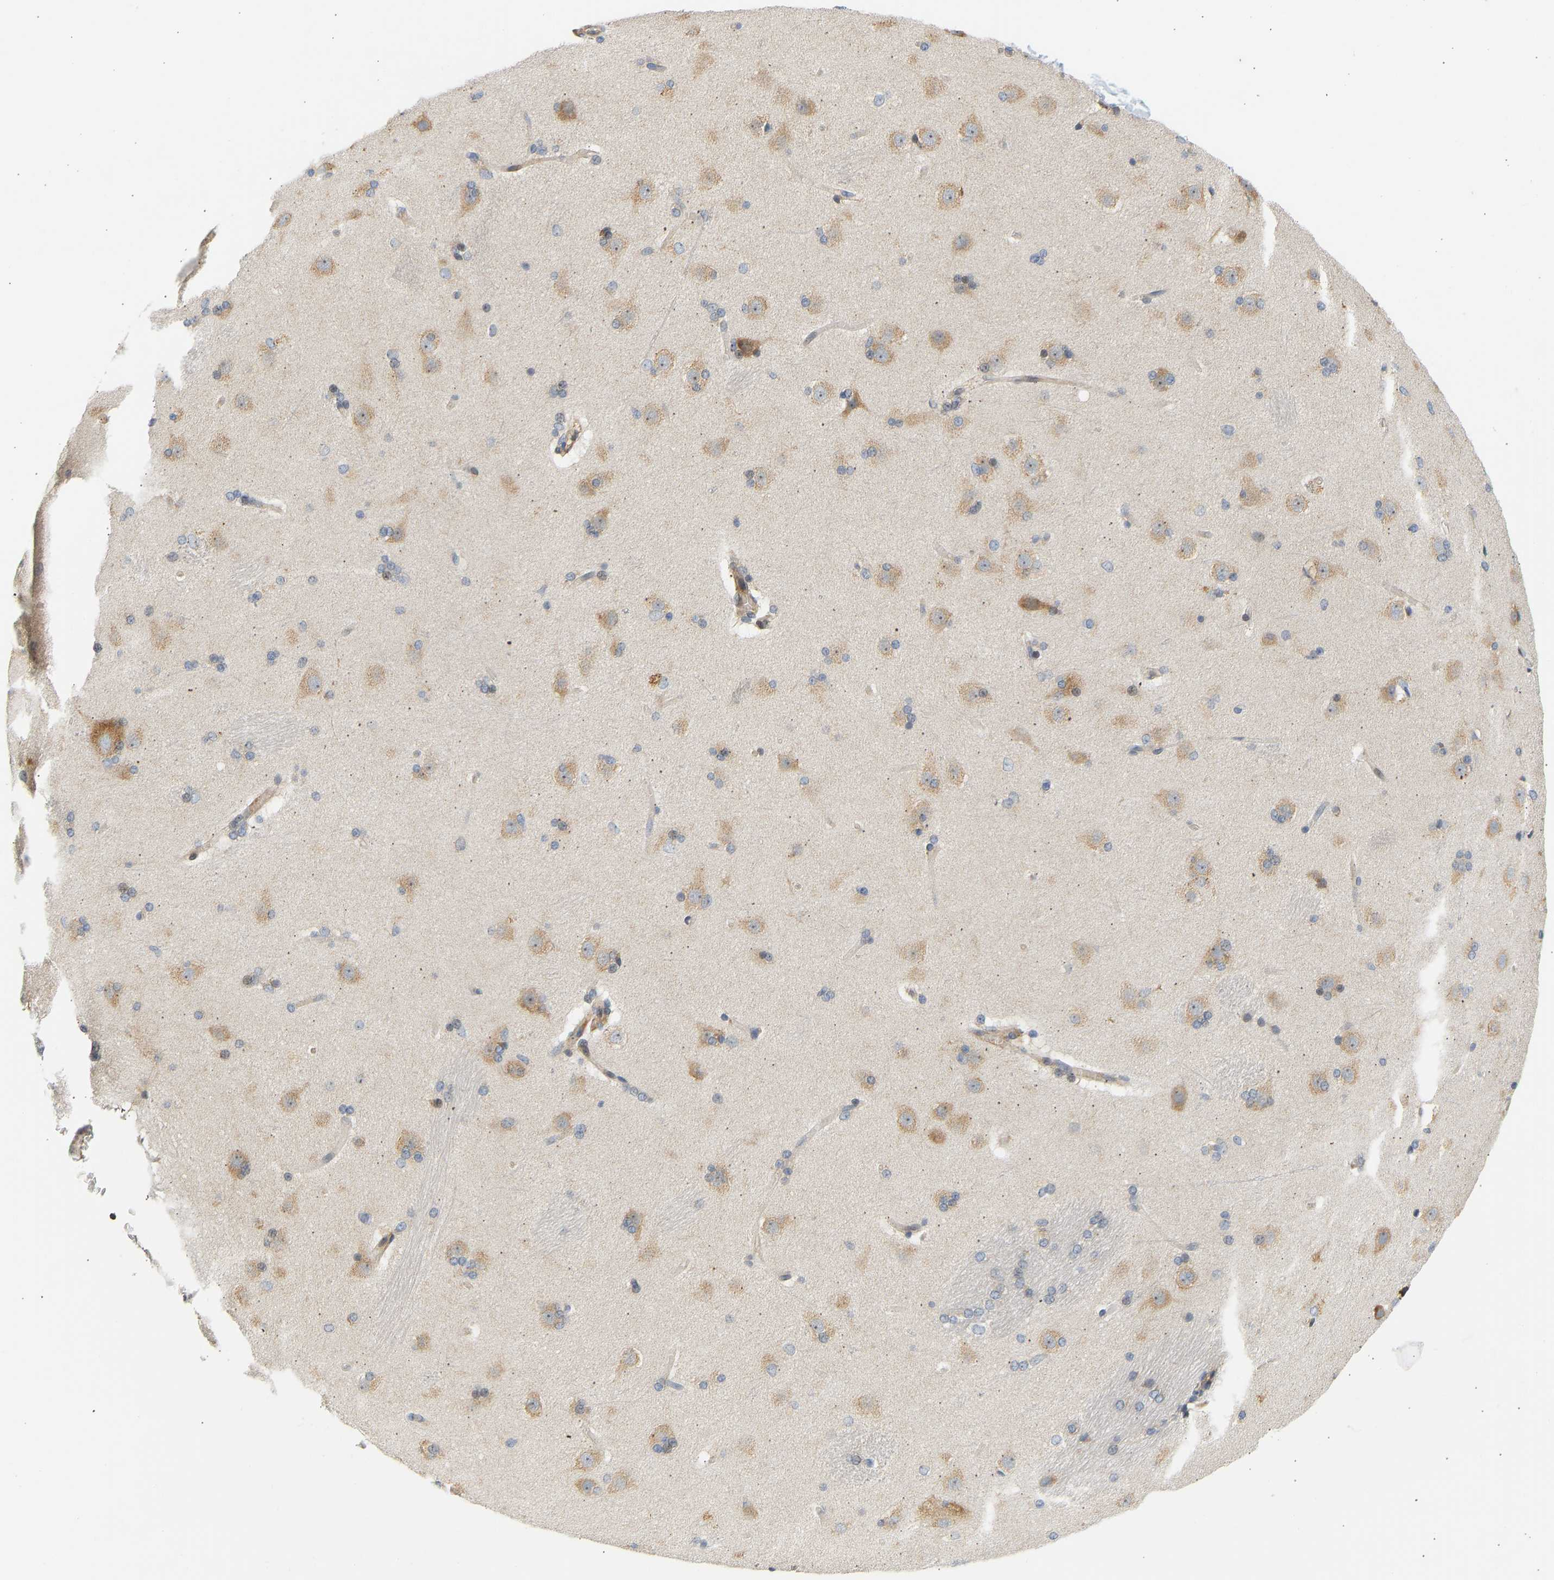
{"staining": {"intensity": "moderate", "quantity": "25%-75%", "location": "cytoplasmic/membranous"}, "tissue": "caudate", "cell_type": "Glial cells", "image_type": "normal", "snomed": [{"axis": "morphology", "description": "Normal tissue, NOS"}, {"axis": "topography", "description": "Lateral ventricle wall"}], "caption": "The image displays staining of benign caudate, revealing moderate cytoplasmic/membranous protein expression (brown color) within glial cells.", "gene": "RPS14", "patient": {"sex": "female", "age": 19}}